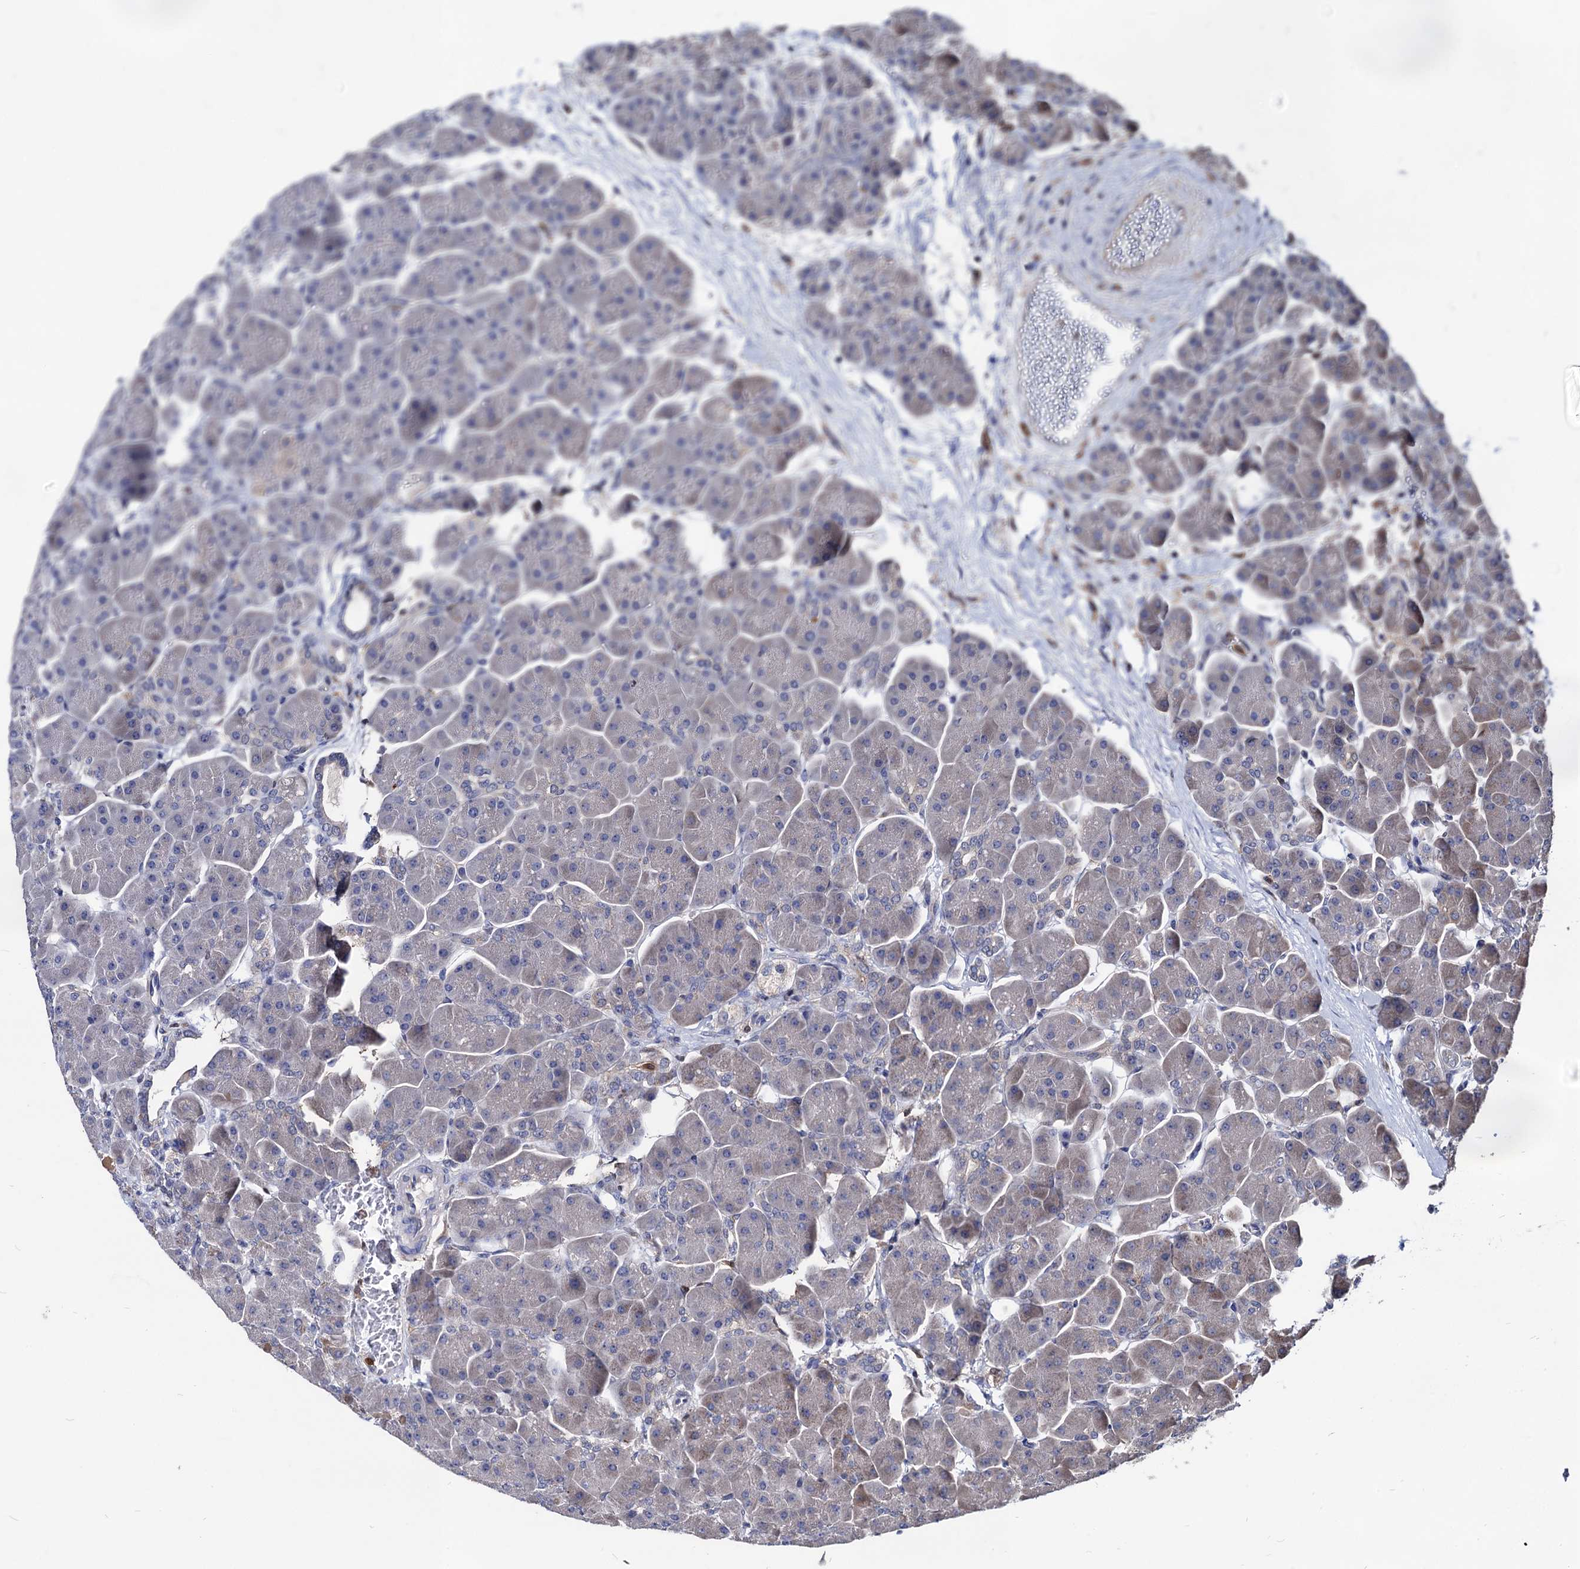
{"staining": {"intensity": "negative", "quantity": "none", "location": "none"}, "tissue": "pancreas", "cell_type": "Exocrine glandular cells", "image_type": "normal", "snomed": [{"axis": "morphology", "description": "Normal tissue, NOS"}, {"axis": "topography", "description": "Pancreas"}], "caption": "Immunohistochemical staining of unremarkable human pancreas reveals no significant positivity in exocrine glandular cells. (Brightfield microscopy of DAB (3,3'-diaminobenzidine) IHC at high magnification).", "gene": "CPPED1", "patient": {"sex": "male", "age": 66}}